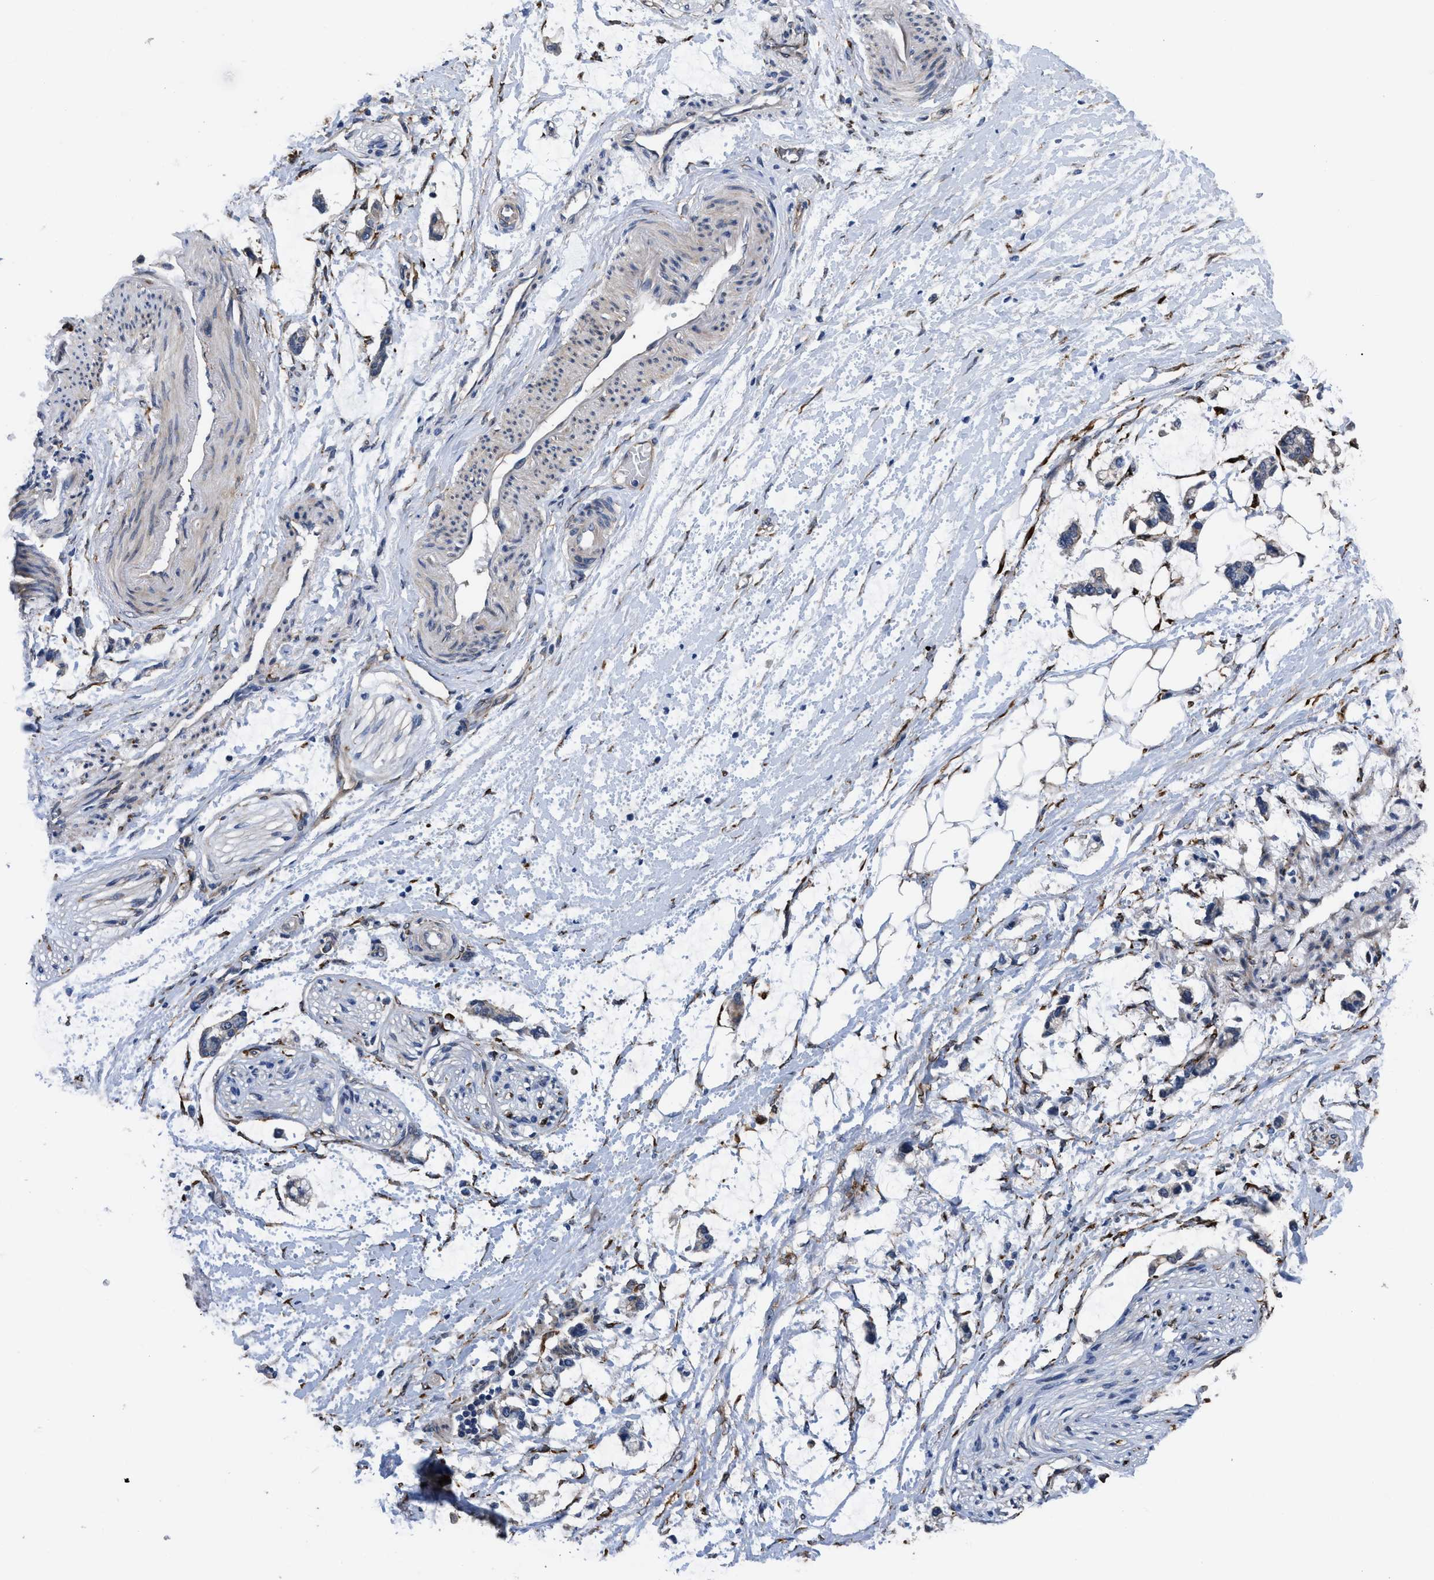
{"staining": {"intensity": "negative", "quantity": "none", "location": "none"}, "tissue": "adipose tissue", "cell_type": "Adipocytes", "image_type": "normal", "snomed": [{"axis": "morphology", "description": "Normal tissue, NOS"}, {"axis": "morphology", "description": "Adenocarcinoma, NOS"}, {"axis": "topography", "description": "Colon"}, {"axis": "topography", "description": "Peripheral nerve tissue"}], "caption": "An immunohistochemistry (IHC) image of normal adipose tissue is shown. There is no staining in adipocytes of adipose tissue. (DAB IHC with hematoxylin counter stain).", "gene": "SQLE", "patient": {"sex": "male", "age": 14}}